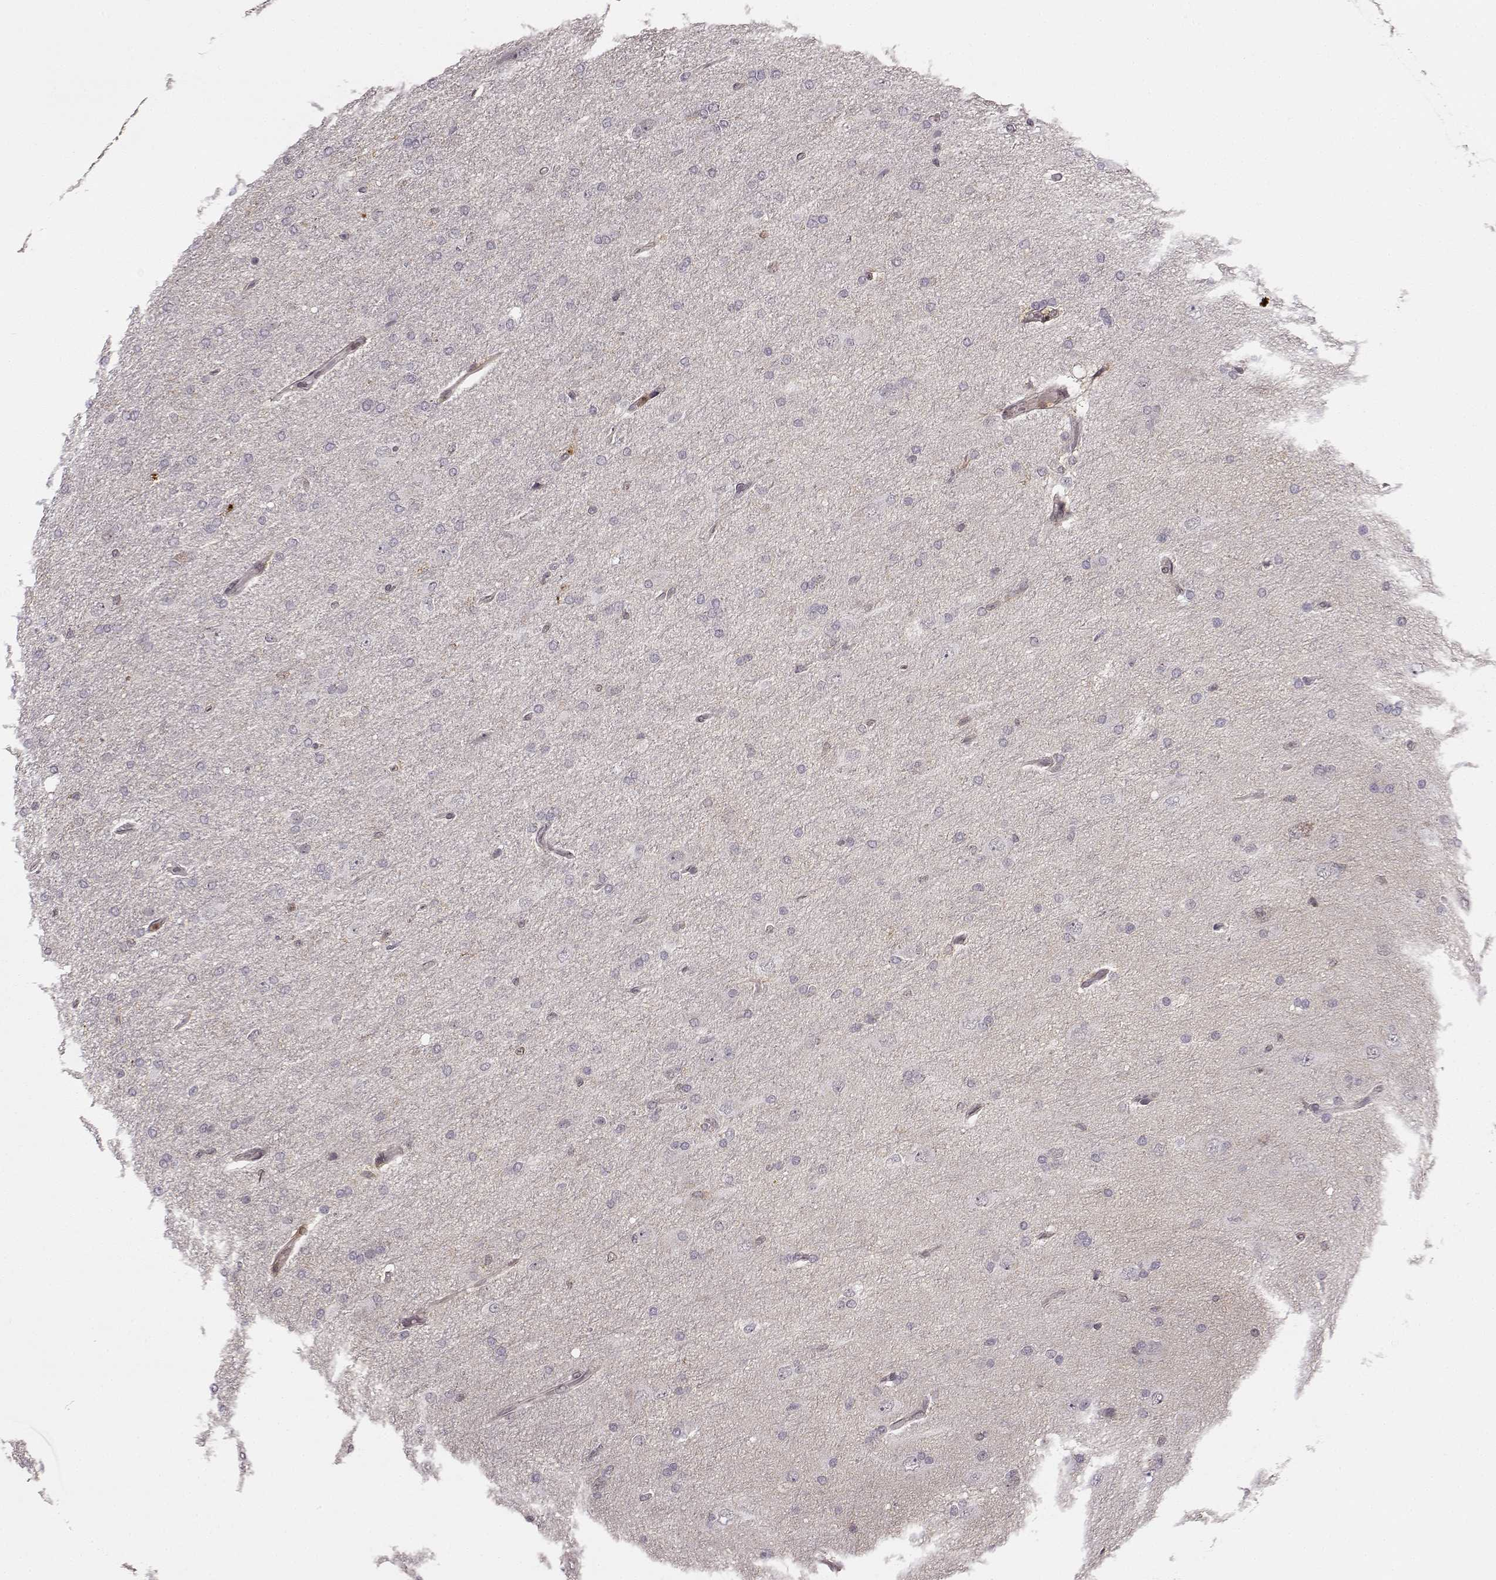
{"staining": {"intensity": "negative", "quantity": "none", "location": "none"}, "tissue": "glioma", "cell_type": "Tumor cells", "image_type": "cancer", "snomed": [{"axis": "morphology", "description": "Glioma, malignant, High grade"}, {"axis": "topography", "description": "Cerebral cortex"}], "caption": "DAB (3,3'-diaminobenzidine) immunohistochemical staining of human glioma reveals no significant staining in tumor cells. (Stains: DAB immunohistochemistry (IHC) with hematoxylin counter stain, Microscopy: brightfield microscopy at high magnification).", "gene": "MFSD1", "patient": {"sex": "male", "age": 70}}